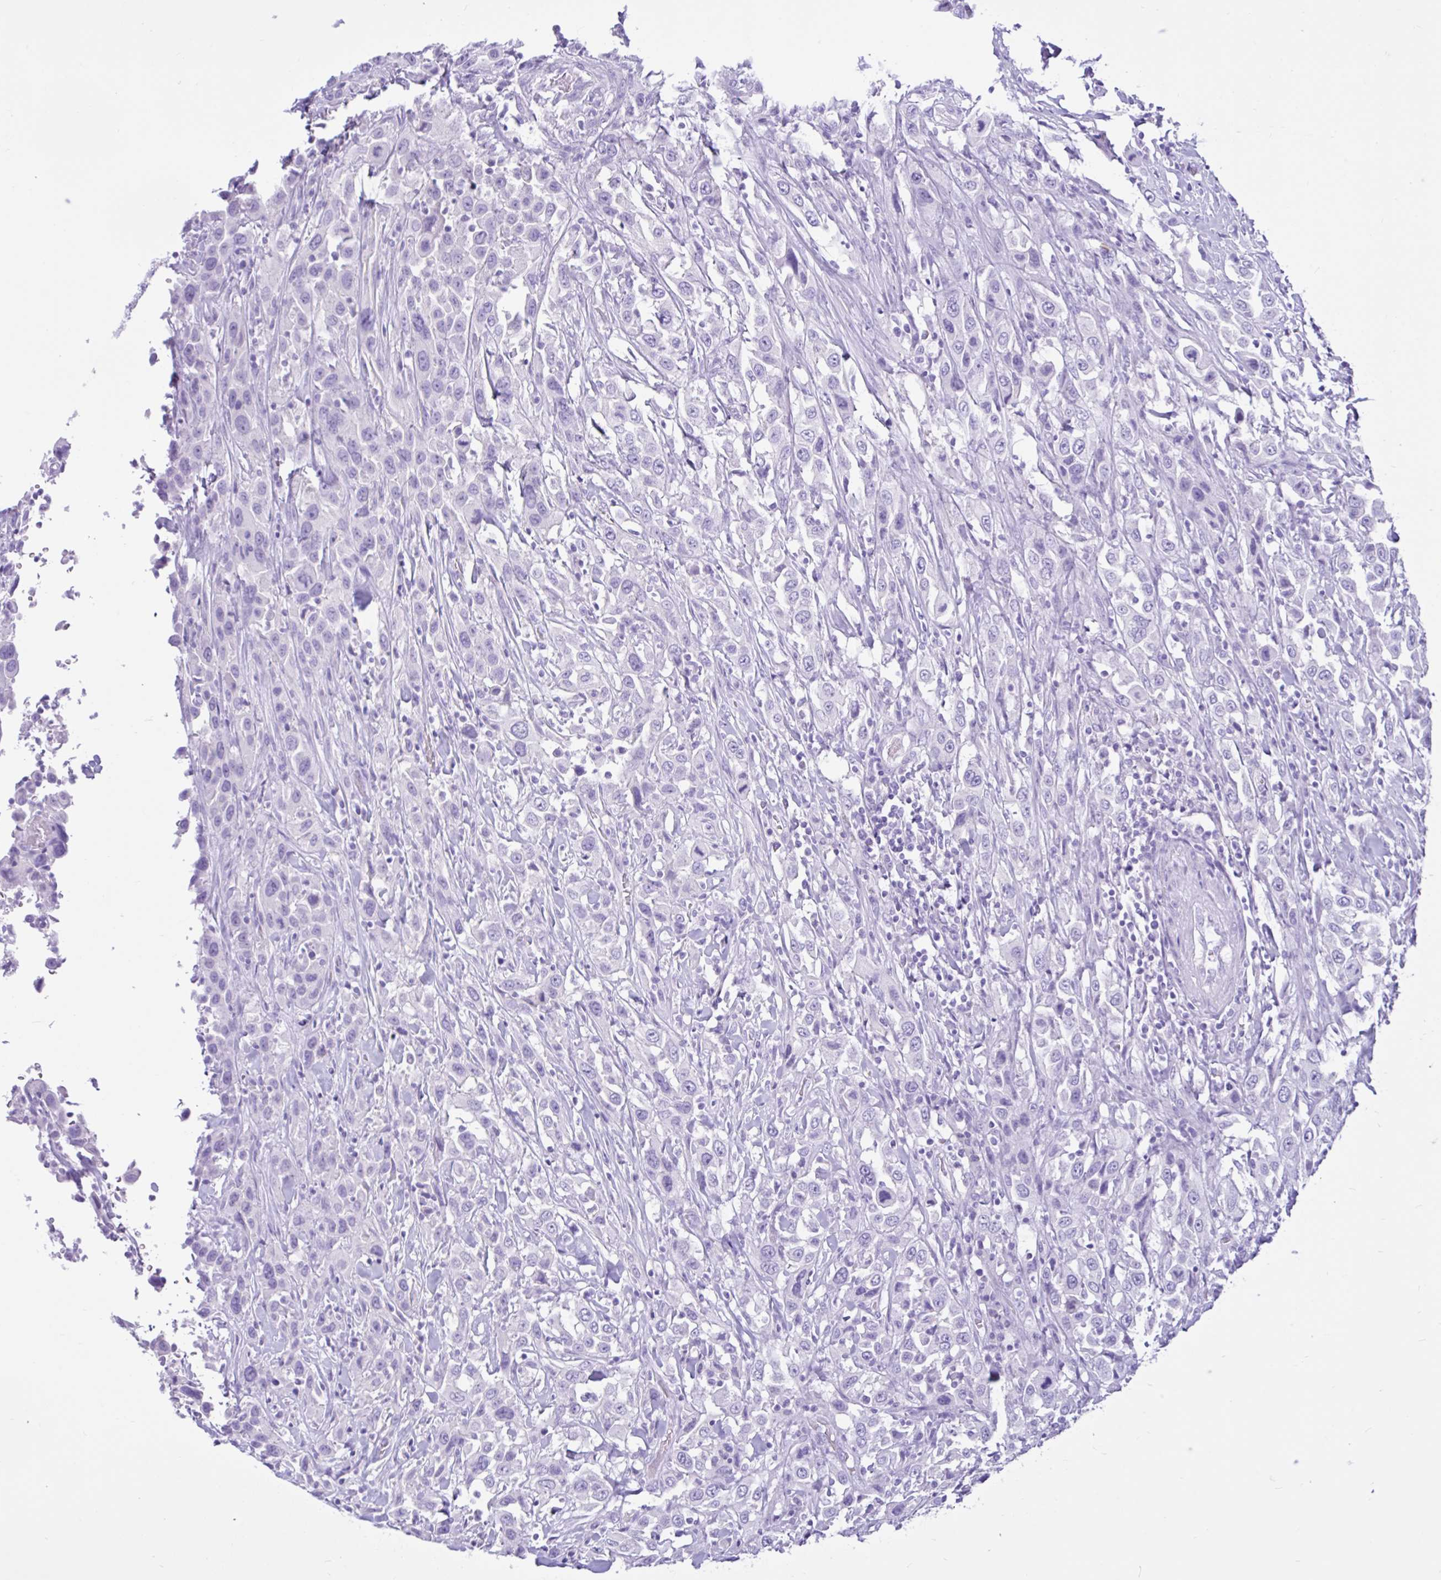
{"staining": {"intensity": "negative", "quantity": "none", "location": "none"}, "tissue": "urothelial cancer", "cell_type": "Tumor cells", "image_type": "cancer", "snomed": [{"axis": "morphology", "description": "Urothelial carcinoma, High grade"}, {"axis": "topography", "description": "Urinary bladder"}], "caption": "Tumor cells show no significant protein staining in urothelial cancer.", "gene": "CYP19A1", "patient": {"sex": "male", "age": 61}}